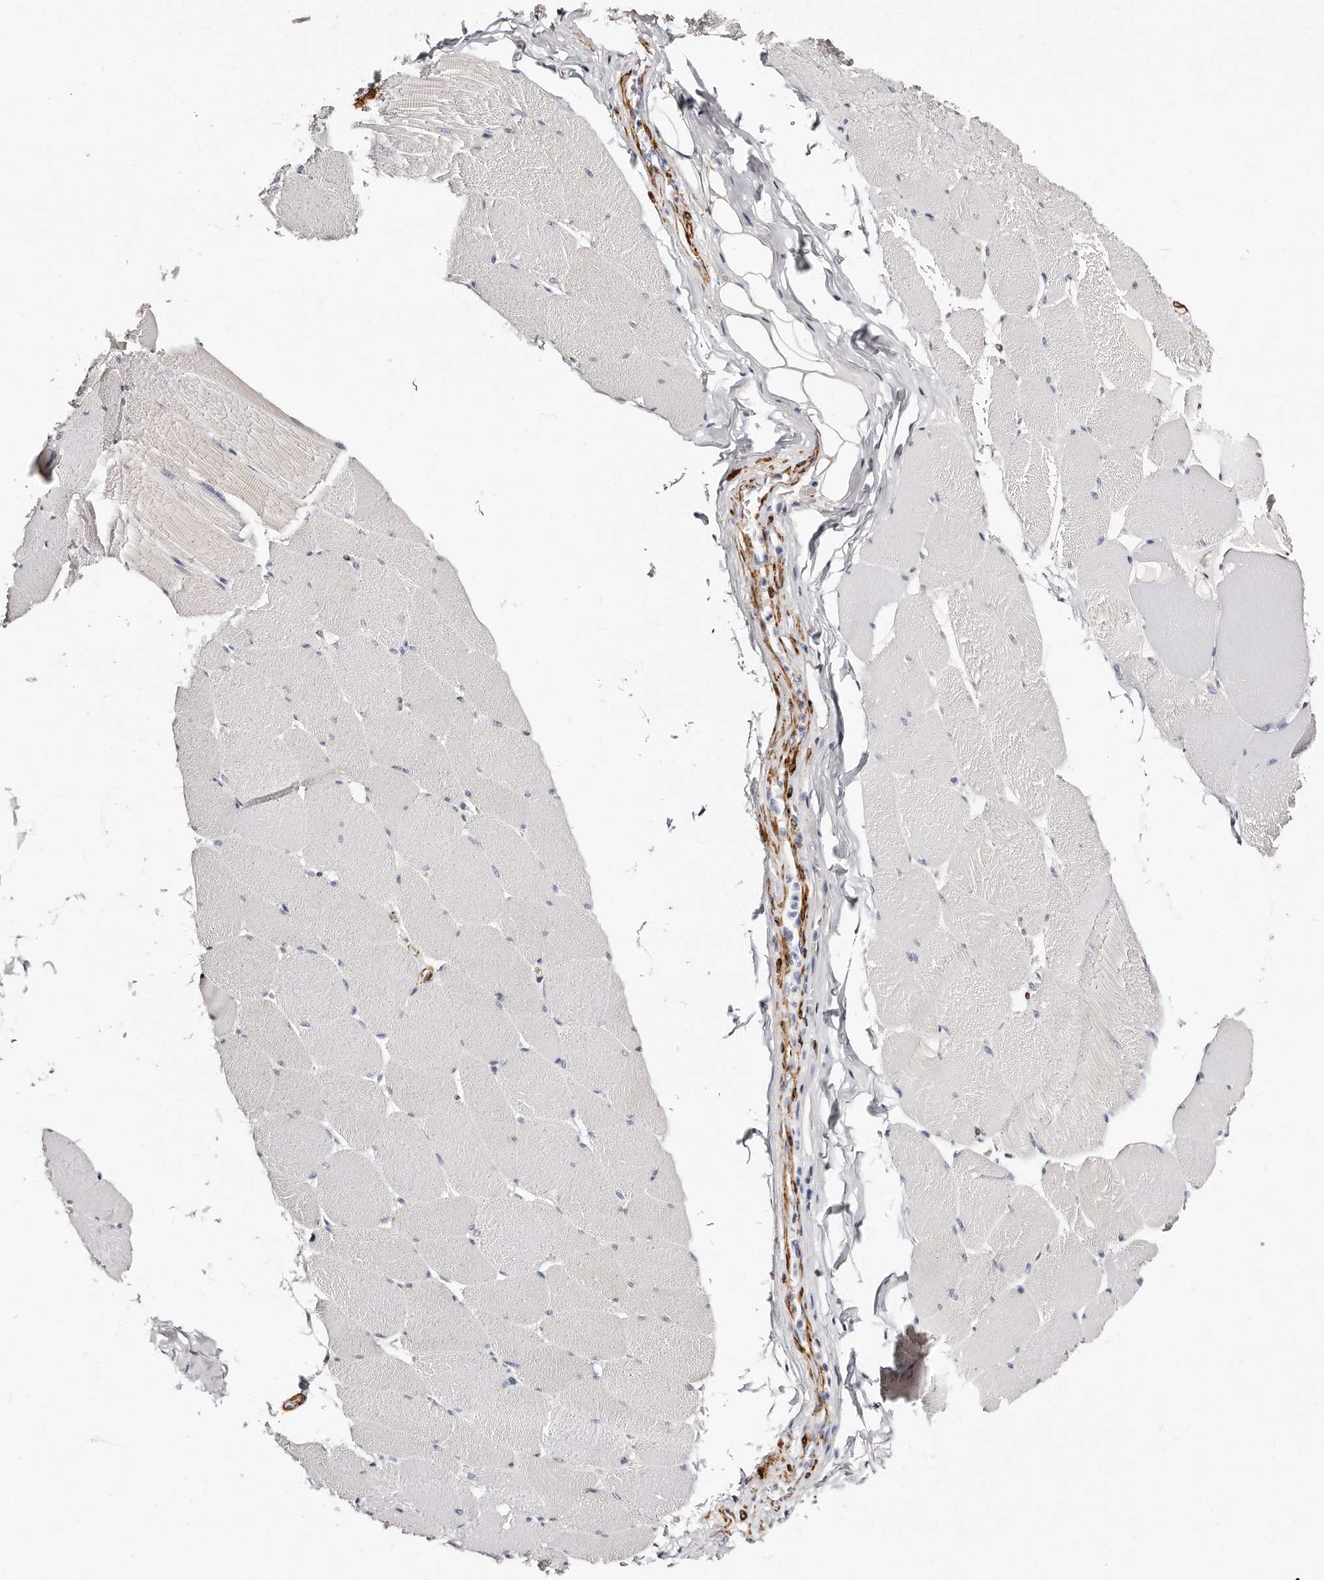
{"staining": {"intensity": "negative", "quantity": "none", "location": "none"}, "tissue": "skeletal muscle", "cell_type": "Myocytes", "image_type": "normal", "snomed": [{"axis": "morphology", "description": "Normal tissue, NOS"}, {"axis": "topography", "description": "Skeletal muscle"}], "caption": "DAB immunohistochemical staining of normal skeletal muscle shows no significant staining in myocytes.", "gene": "LMOD1", "patient": {"sex": "male", "age": 62}}